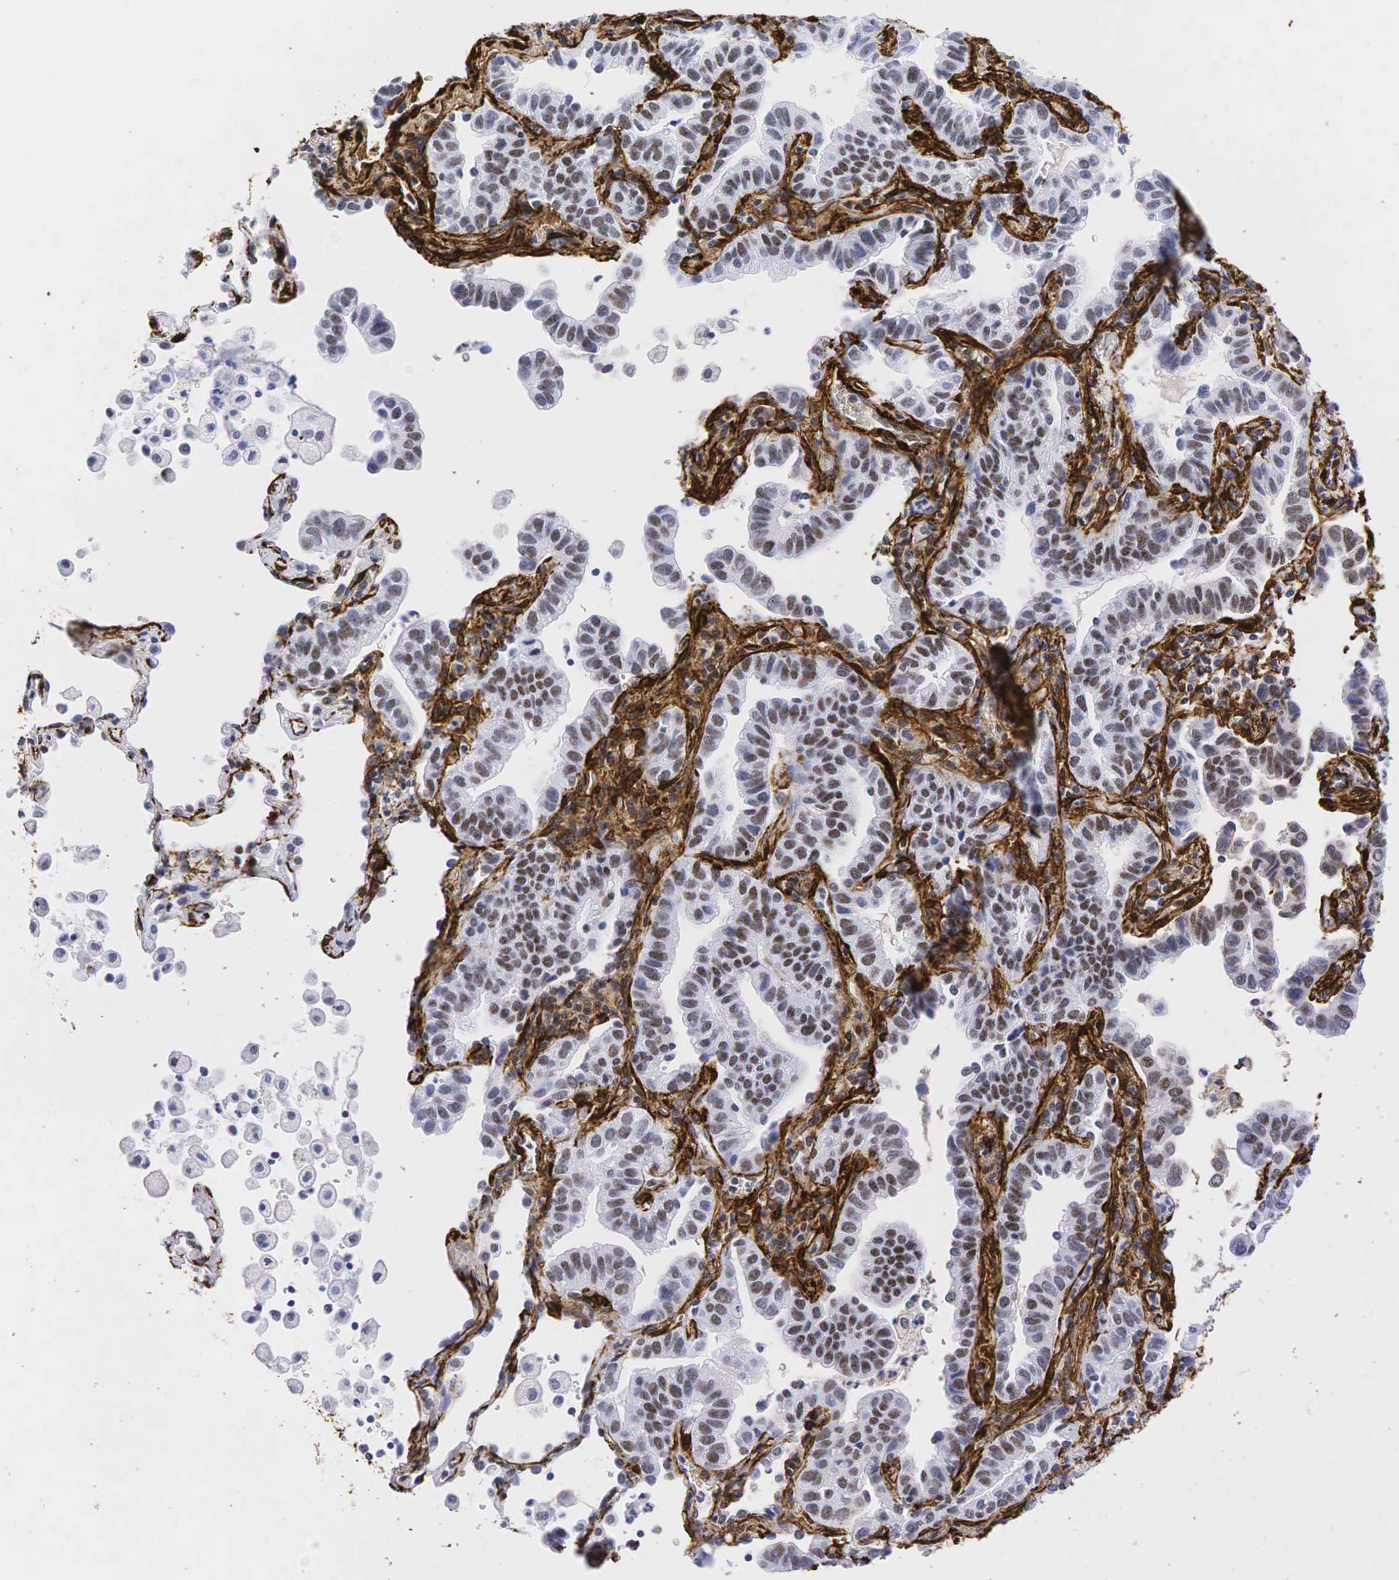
{"staining": {"intensity": "moderate", "quantity": "25%-75%", "location": "nuclear"}, "tissue": "lung cancer", "cell_type": "Tumor cells", "image_type": "cancer", "snomed": [{"axis": "morphology", "description": "Adenocarcinoma, NOS"}, {"axis": "topography", "description": "Lung"}], "caption": "Immunohistochemistry (IHC) (DAB (3,3'-diaminobenzidine)) staining of lung cancer (adenocarcinoma) exhibits moderate nuclear protein staining in approximately 25%-75% of tumor cells.", "gene": "ACTA2", "patient": {"sex": "female", "age": 50}}